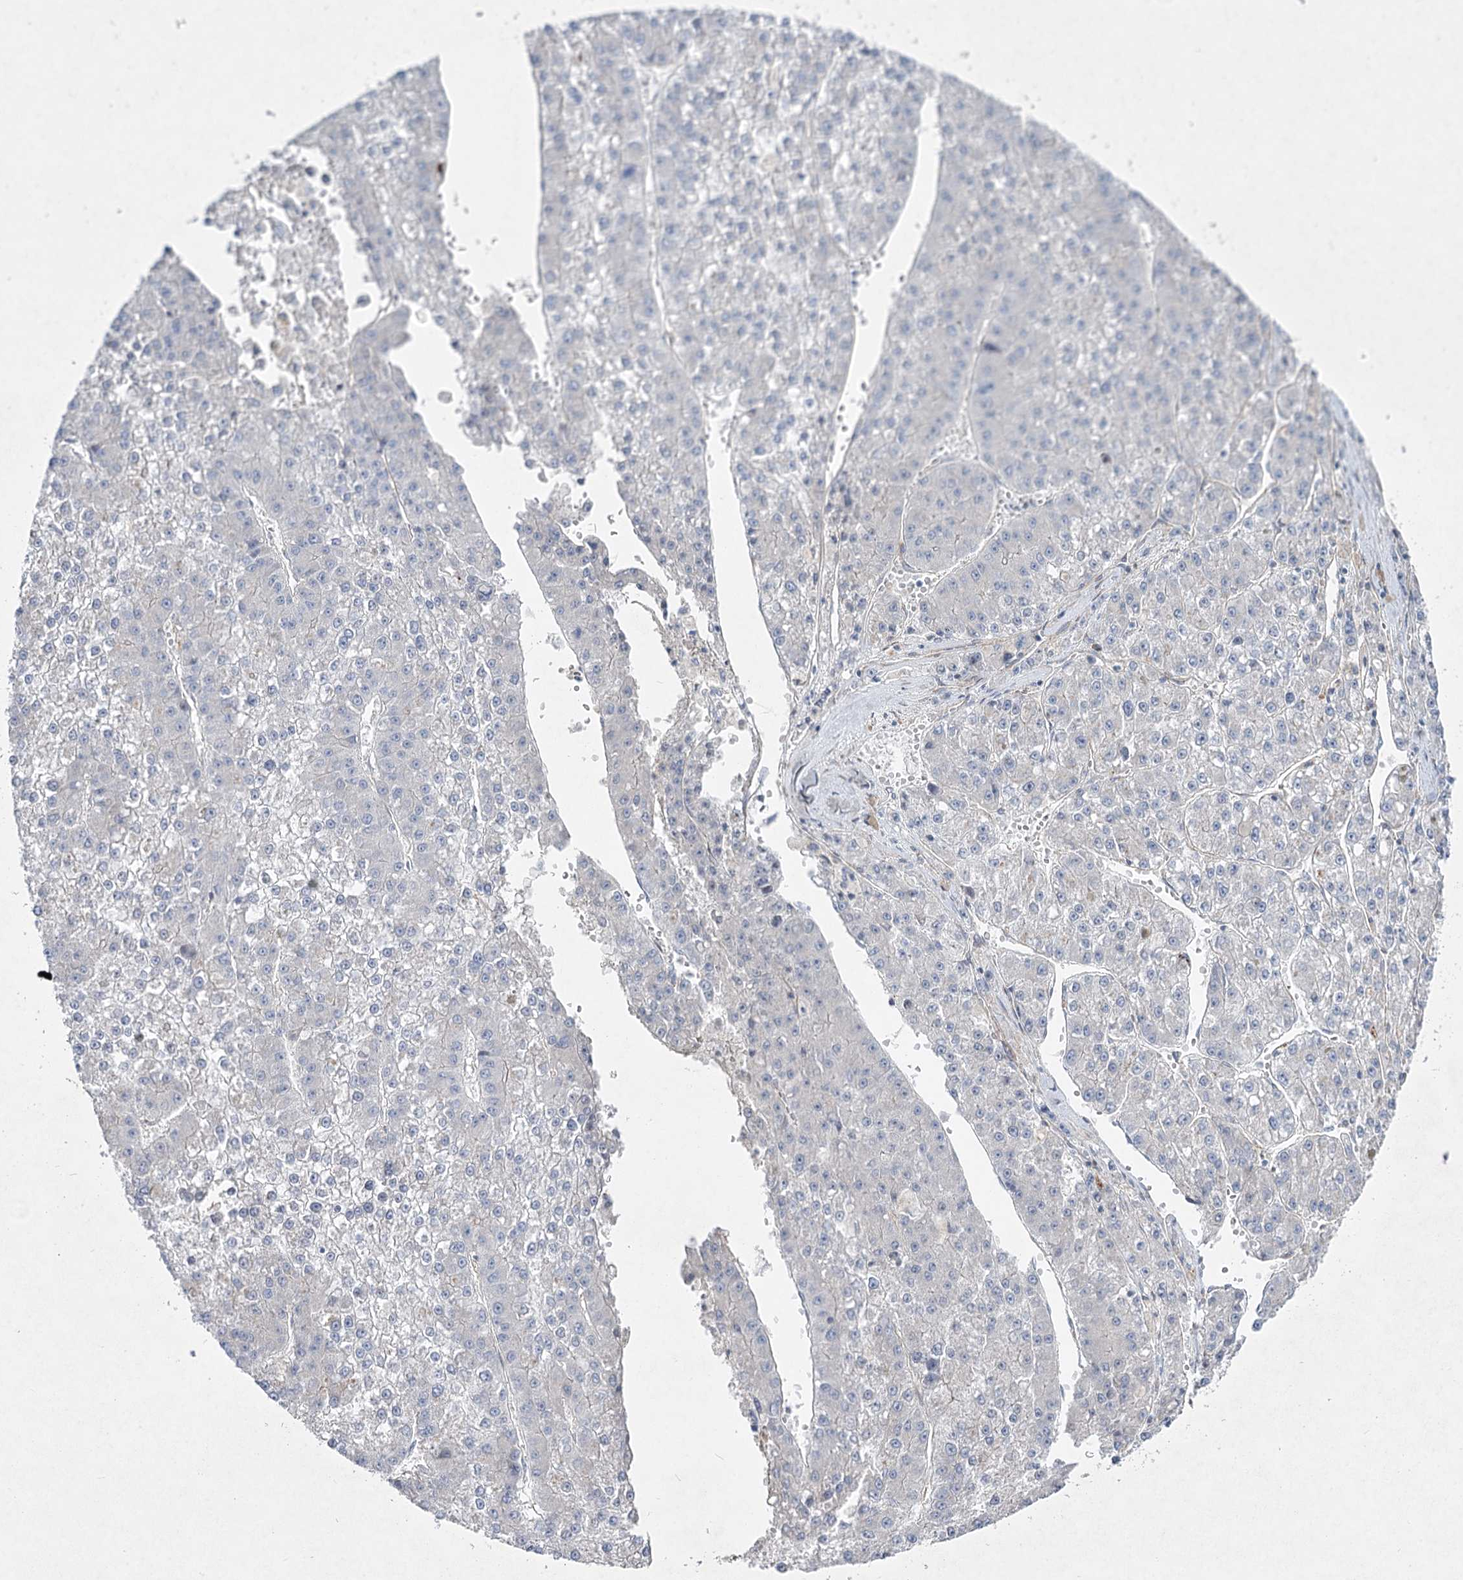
{"staining": {"intensity": "negative", "quantity": "none", "location": "none"}, "tissue": "liver cancer", "cell_type": "Tumor cells", "image_type": "cancer", "snomed": [{"axis": "morphology", "description": "Carcinoma, Hepatocellular, NOS"}, {"axis": "topography", "description": "Liver"}], "caption": "IHC of liver cancer (hepatocellular carcinoma) reveals no positivity in tumor cells. The staining was performed using DAB to visualize the protein expression in brown, while the nuclei were stained in blue with hematoxylin (Magnification: 20x).", "gene": "SH3BP5L", "patient": {"sex": "female", "age": 73}}